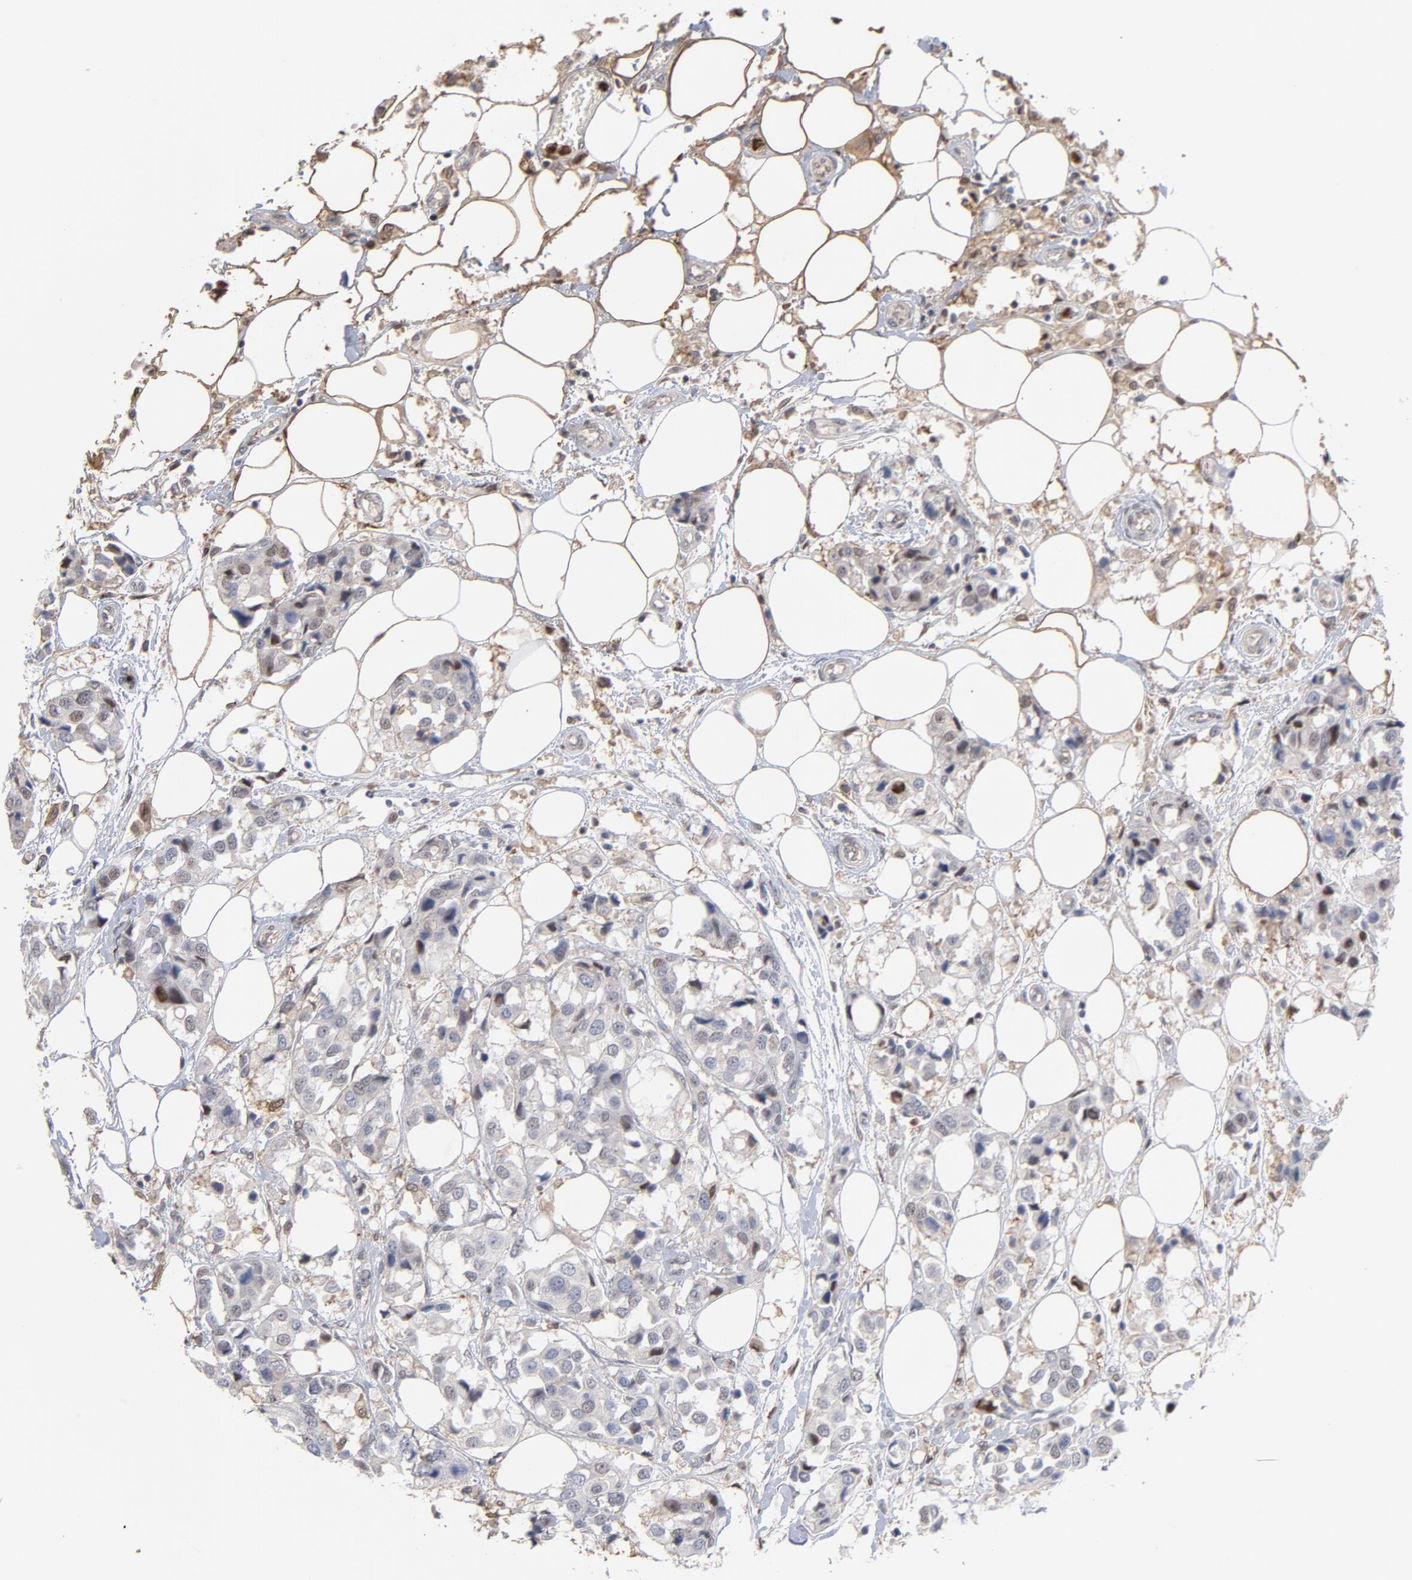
{"staining": {"intensity": "weak", "quantity": "25%-75%", "location": "cytoplasmic/membranous,nuclear"}, "tissue": "breast cancer", "cell_type": "Tumor cells", "image_type": "cancer", "snomed": [{"axis": "morphology", "description": "Duct carcinoma"}, {"axis": "topography", "description": "Breast"}], "caption": "Protein expression analysis of human infiltrating ductal carcinoma (breast) reveals weak cytoplasmic/membranous and nuclear positivity in approximately 25%-75% of tumor cells.", "gene": "PNMA1", "patient": {"sex": "female", "age": 80}}